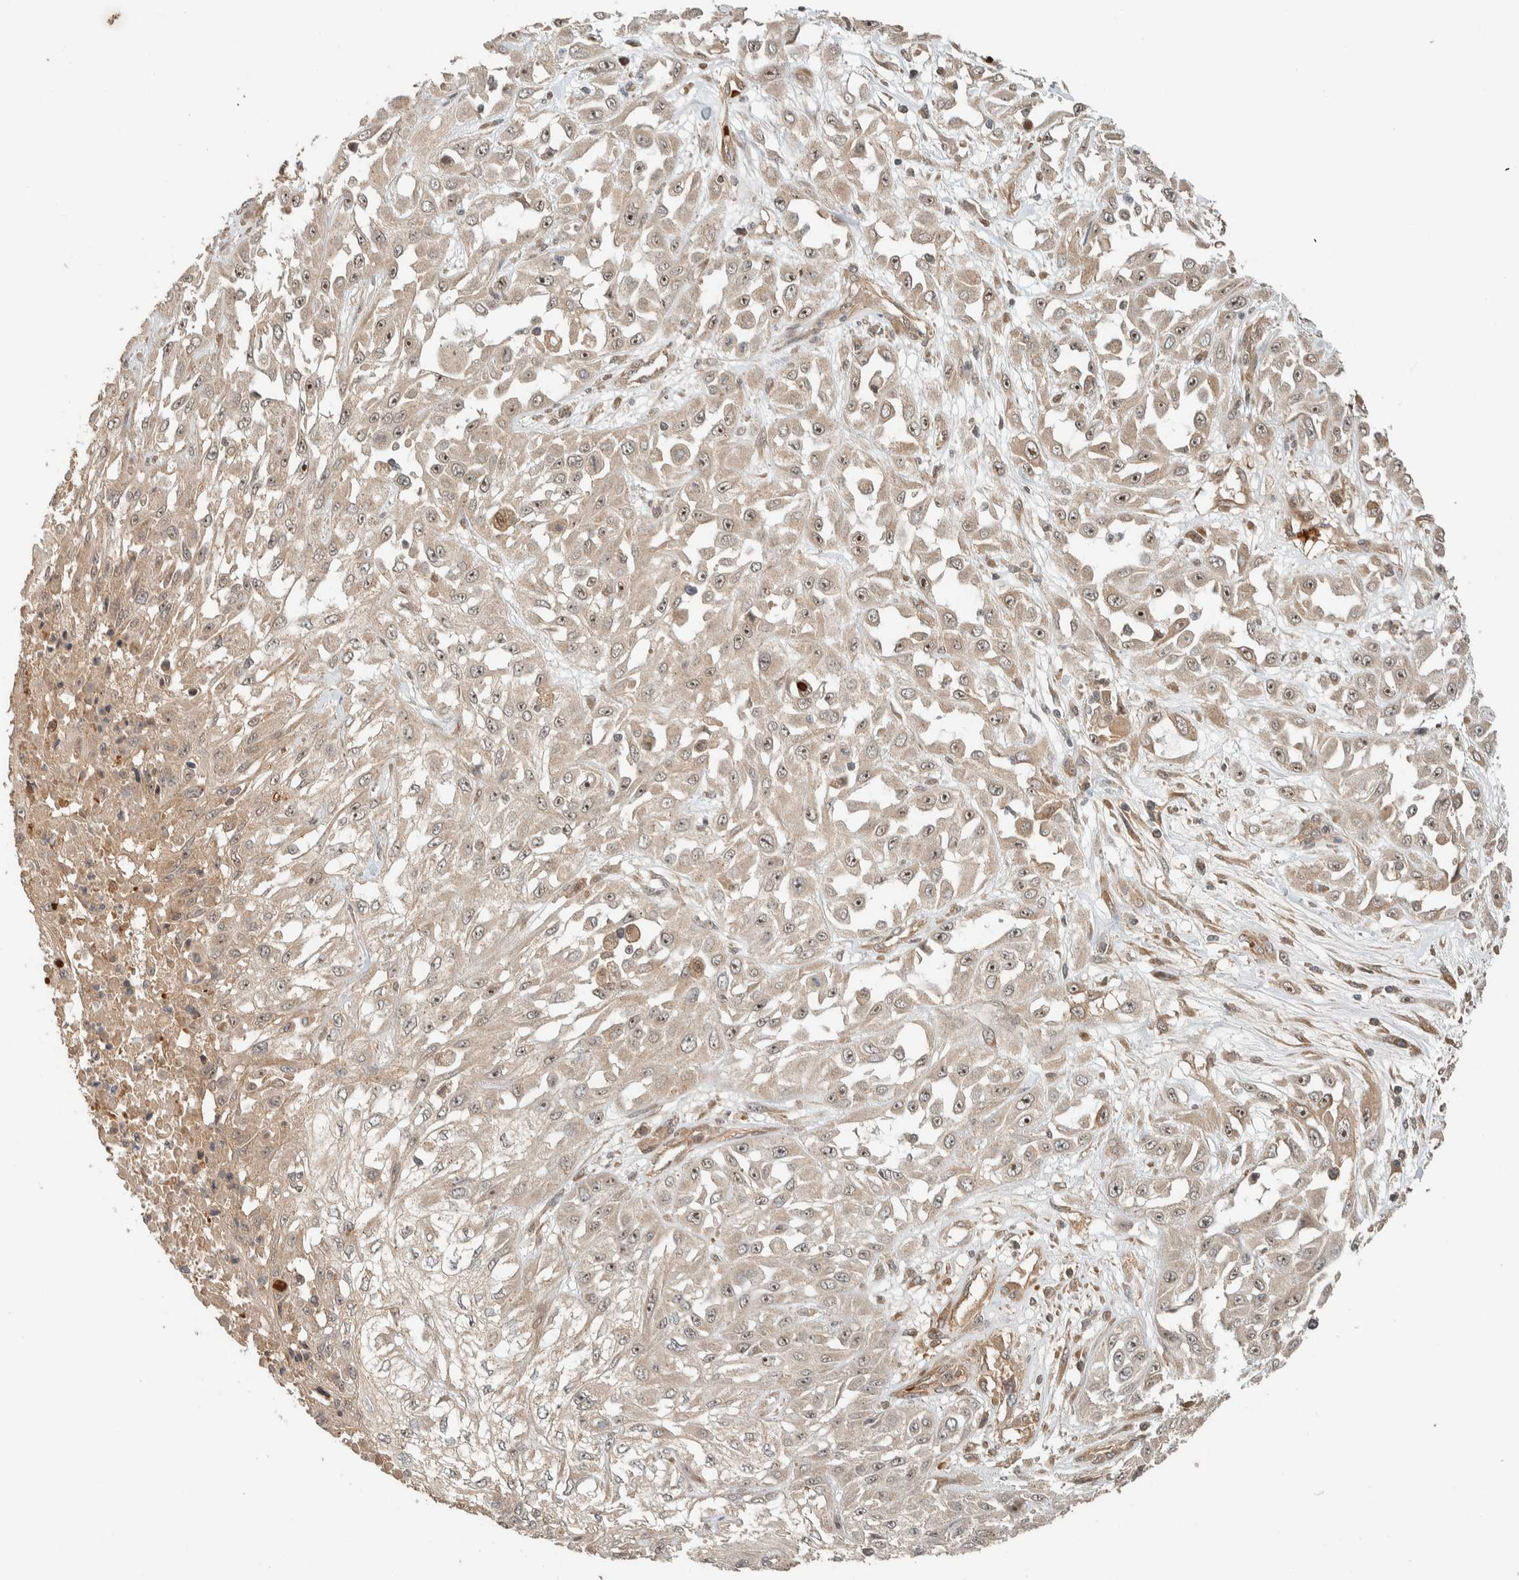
{"staining": {"intensity": "weak", "quantity": "<25%", "location": "nuclear"}, "tissue": "skin cancer", "cell_type": "Tumor cells", "image_type": "cancer", "snomed": [{"axis": "morphology", "description": "Squamous cell carcinoma, NOS"}, {"axis": "morphology", "description": "Squamous cell carcinoma, metastatic, NOS"}, {"axis": "topography", "description": "Skin"}, {"axis": "topography", "description": "Lymph node"}], "caption": "Skin cancer stained for a protein using IHC reveals no positivity tumor cells.", "gene": "ZBTB2", "patient": {"sex": "male", "age": 75}}